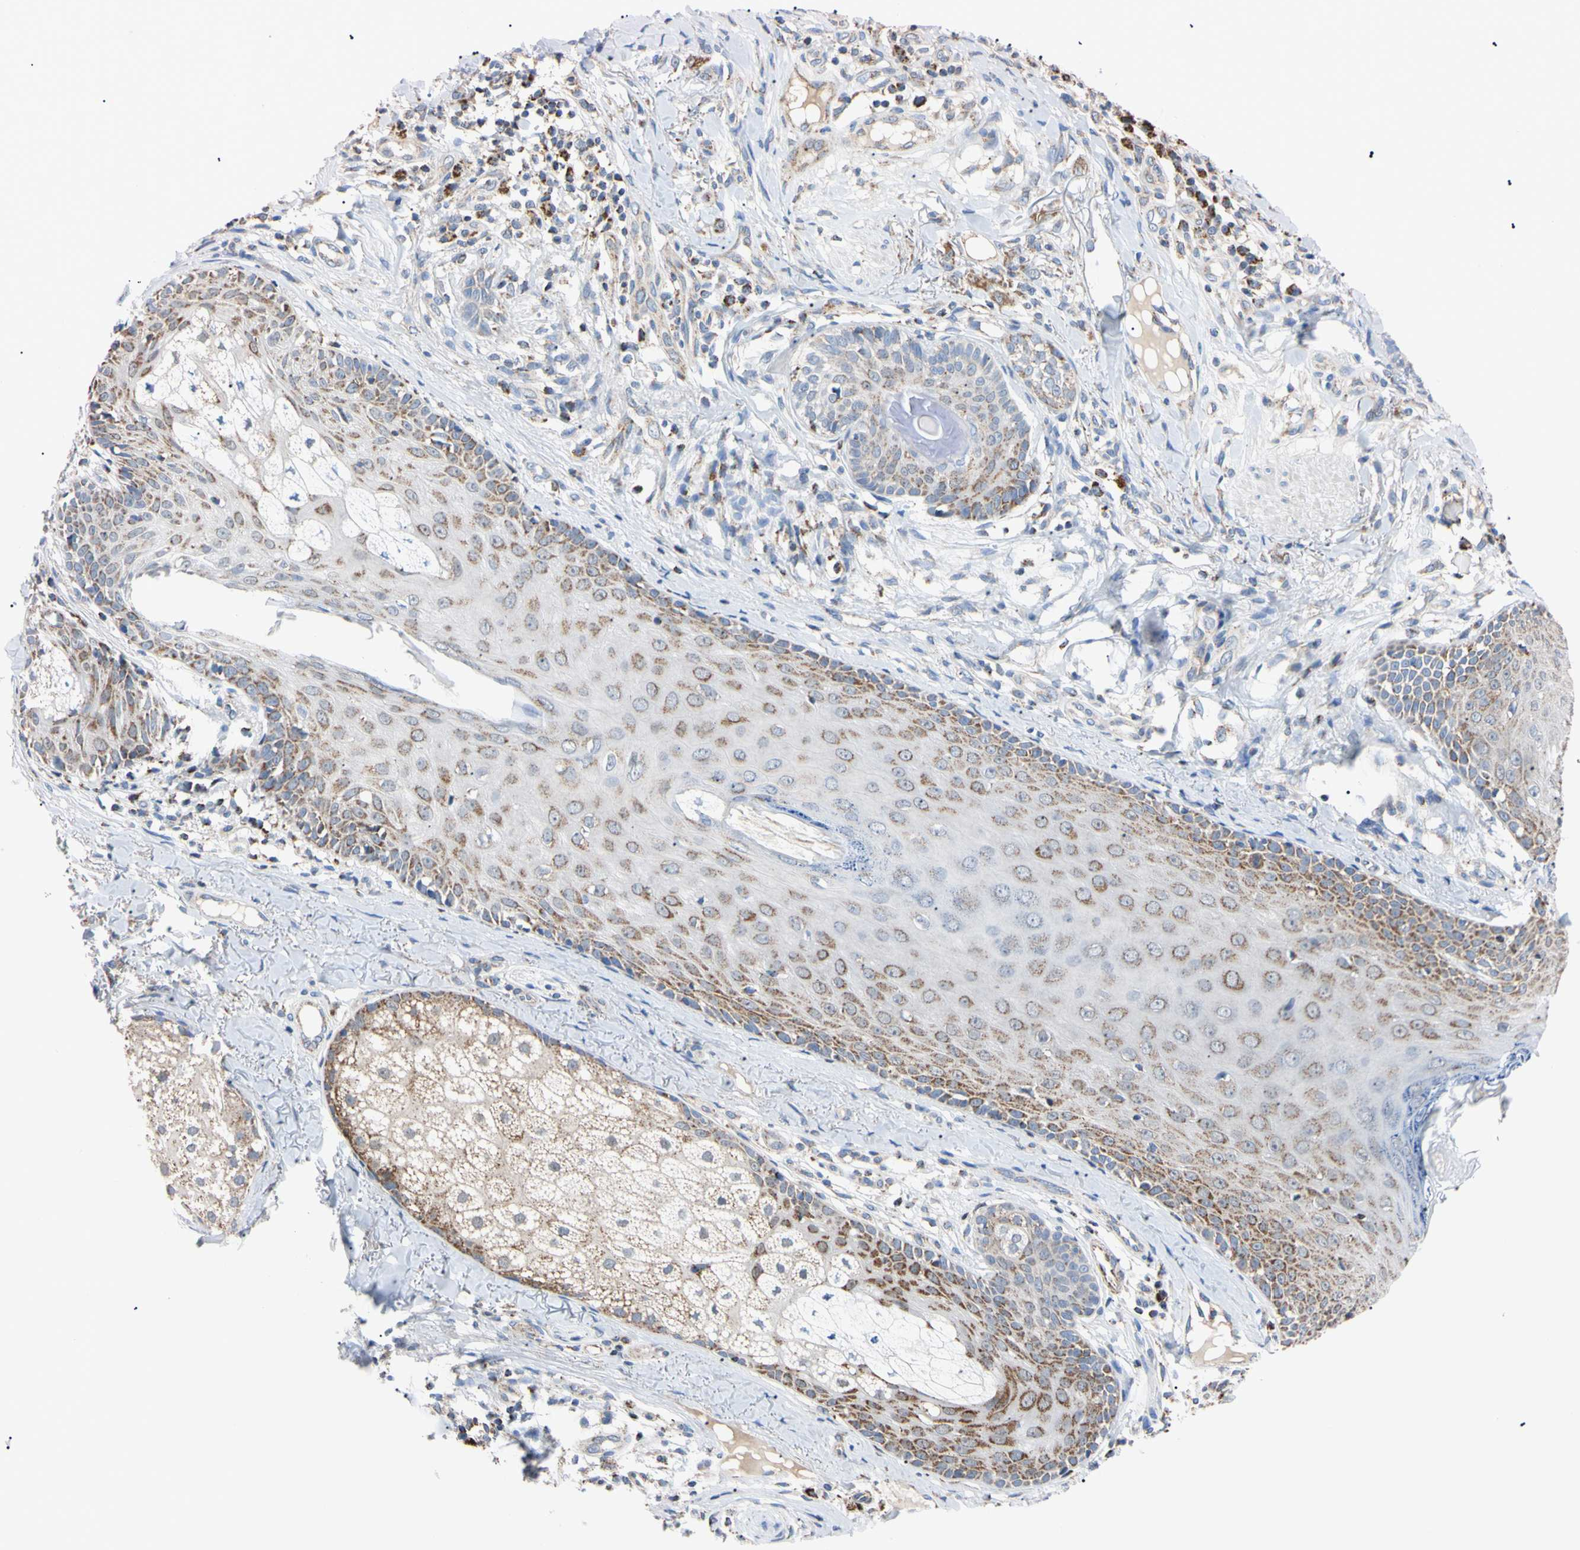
{"staining": {"intensity": "moderate", "quantity": ">75%", "location": "cytoplasmic/membranous"}, "tissue": "skin cancer", "cell_type": "Tumor cells", "image_type": "cancer", "snomed": [{"axis": "morphology", "description": "Normal tissue, NOS"}, {"axis": "morphology", "description": "Basal cell carcinoma"}, {"axis": "topography", "description": "Skin"}], "caption": "Moderate cytoplasmic/membranous staining for a protein is identified in approximately >75% of tumor cells of skin cancer (basal cell carcinoma) using immunohistochemistry (IHC).", "gene": "CLPP", "patient": {"sex": "male", "age": 52}}